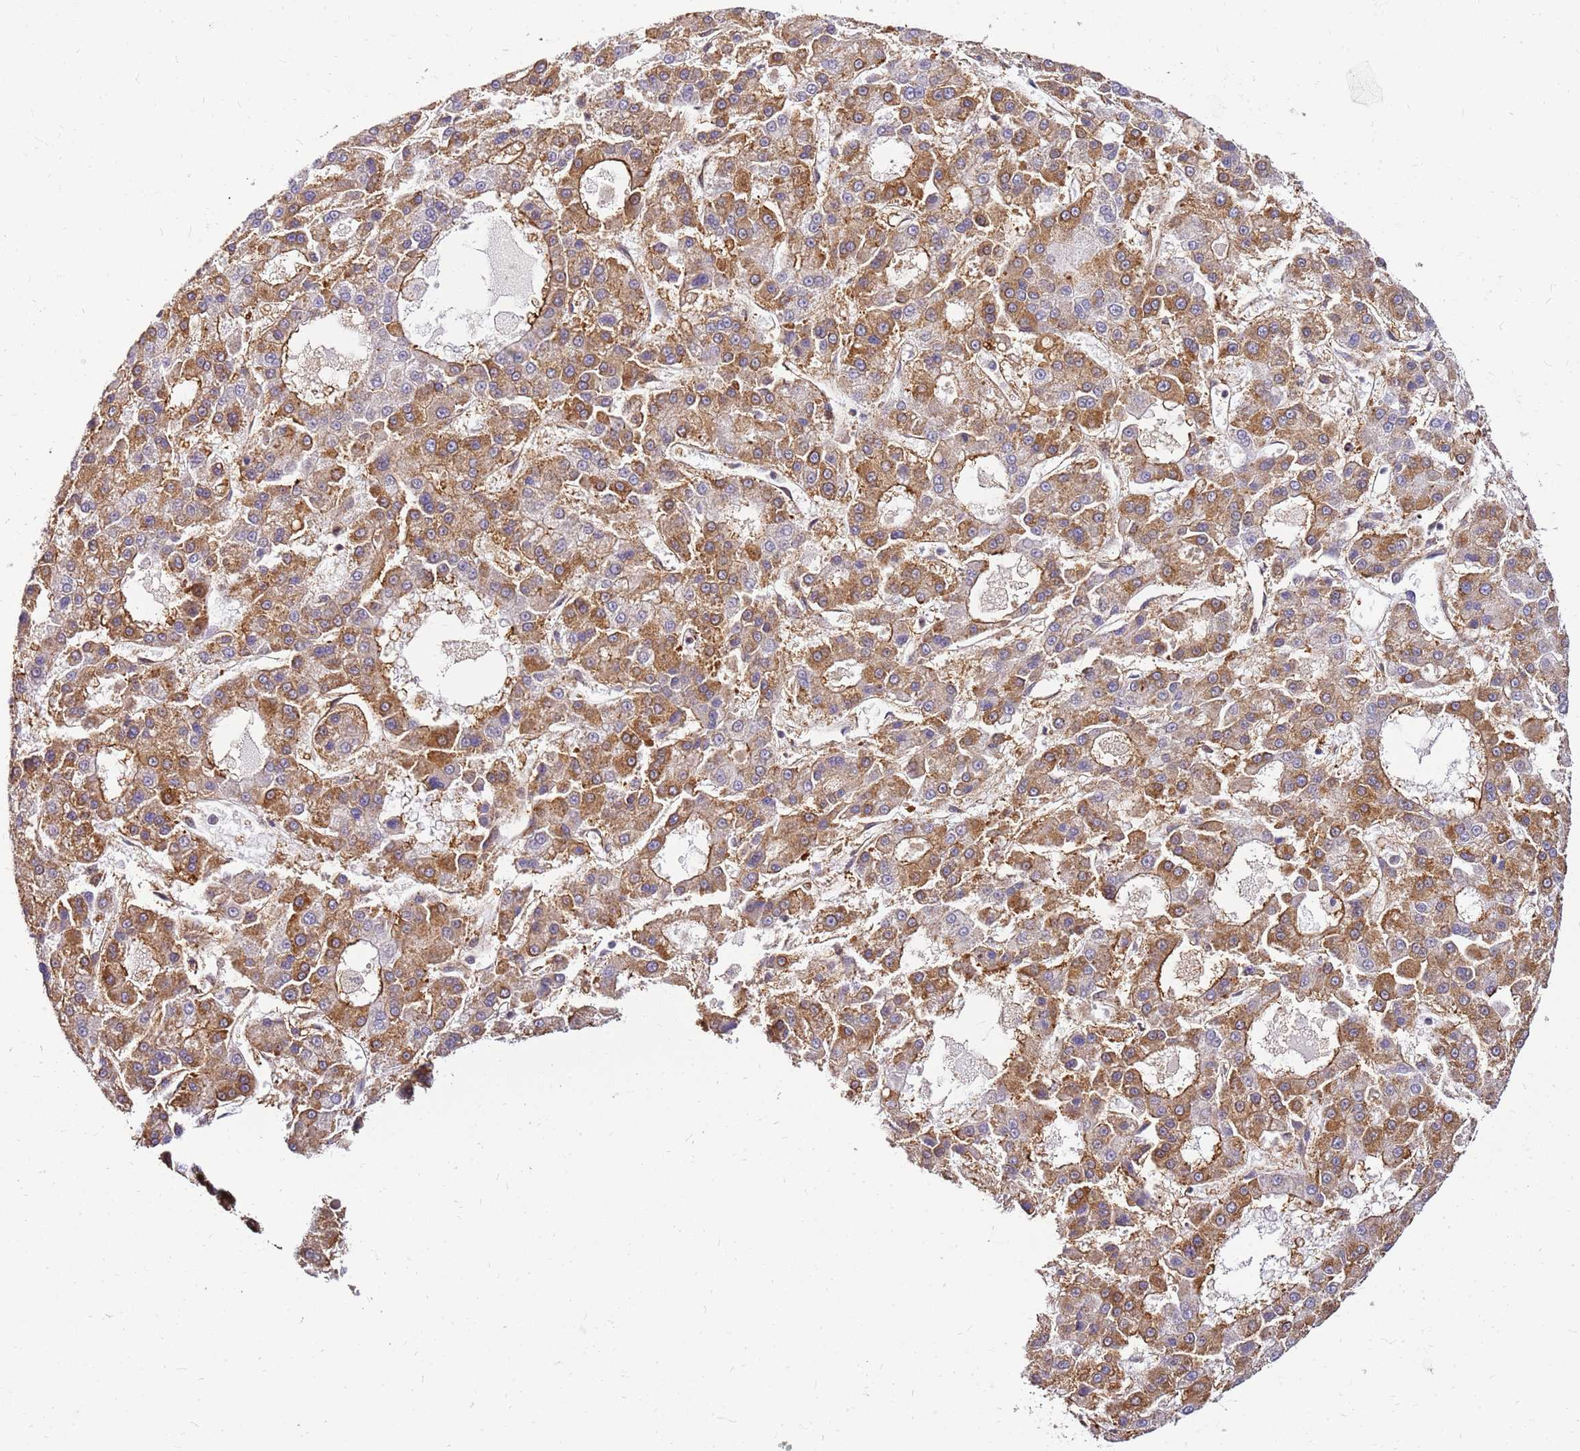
{"staining": {"intensity": "moderate", "quantity": ">75%", "location": "cytoplasmic/membranous"}, "tissue": "liver cancer", "cell_type": "Tumor cells", "image_type": "cancer", "snomed": [{"axis": "morphology", "description": "Carcinoma, Hepatocellular, NOS"}, {"axis": "topography", "description": "Liver"}], "caption": "Immunohistochemical staining of liver hepatocellular carcinoma shows medium levels of moderate cytoplasmic/membranous positivity in about >75% of tumor cells. (DAB IHC with brightfield microscopy, high magnification).", "gene": "PIH1D1", "patient": {"sex": "male", "age": 70}}